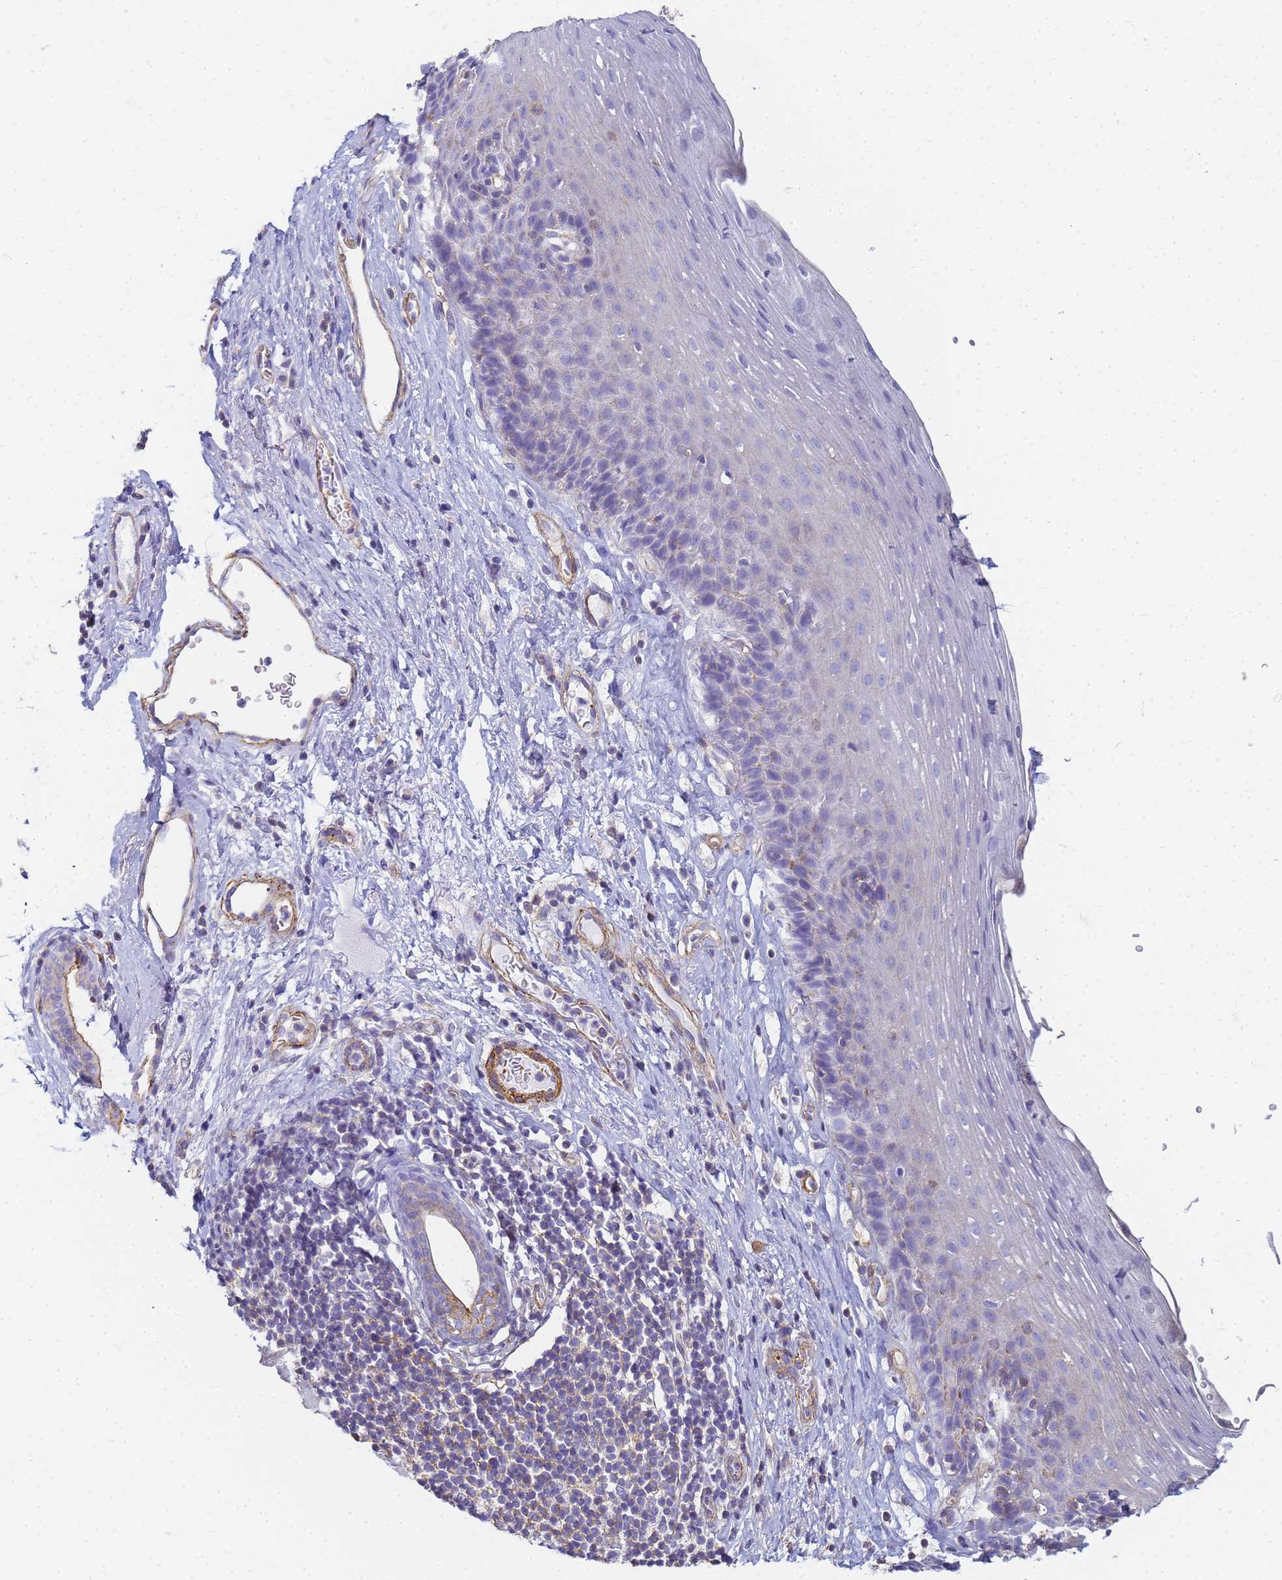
{"staining": {"intensity": "weak", "quantity": "<25%", "location": "cytoplasmic/membranous"}, "tissue": "esophagus", "cell_type": "Squamous epithelial cells", "image_type": "normal", "snomed": [{"axis": "morphology", "description": "Normal tissue, NOS"}, {"axis": "topography", "description": "Esophagus"}], "caption": "DAB immunohistochemical staining of unremarkable esophagus displays no significant positivity in squamous epithelial cells.", "gene": "TPM1", "patient": {"sex": "female", "age": 66}}